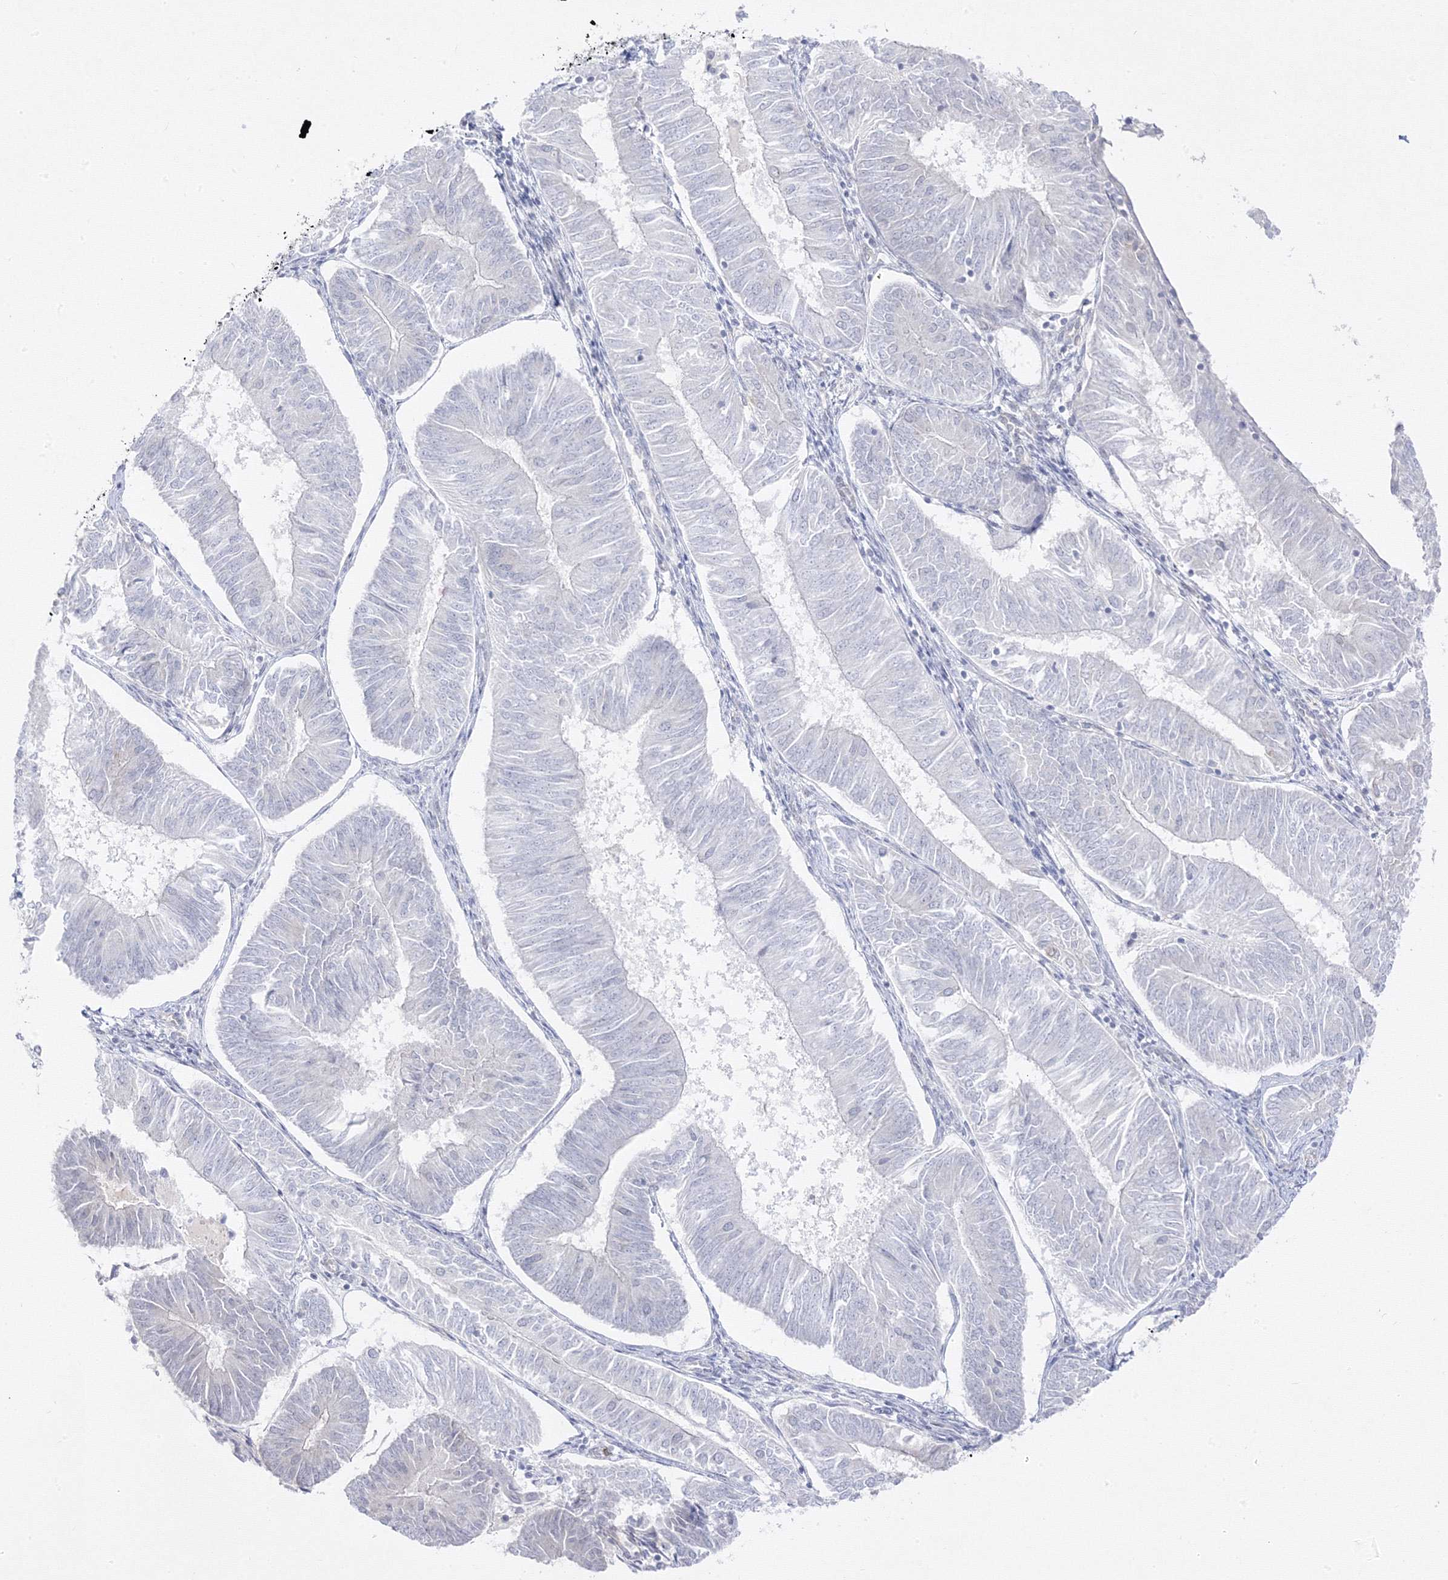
{"staining": {"intensity": "negative", "quantity": "none", "location": "none"}, "tissue": "endometrial cancer", "cell_type": "Tumor cells", "image_type": "cancer", "snomed": [{"axis": "morphology", "description": "Adenocarcinoma, NOS"}, {"axis": "topography", "description": "Endometrium"}], "caption": "Histopathology image shows no protein positivity in tumor cells of adenocarcinoma (endometrial) tissue.", "gene": "C2CD2", "patient": {"sex": "female", "age": 58}}